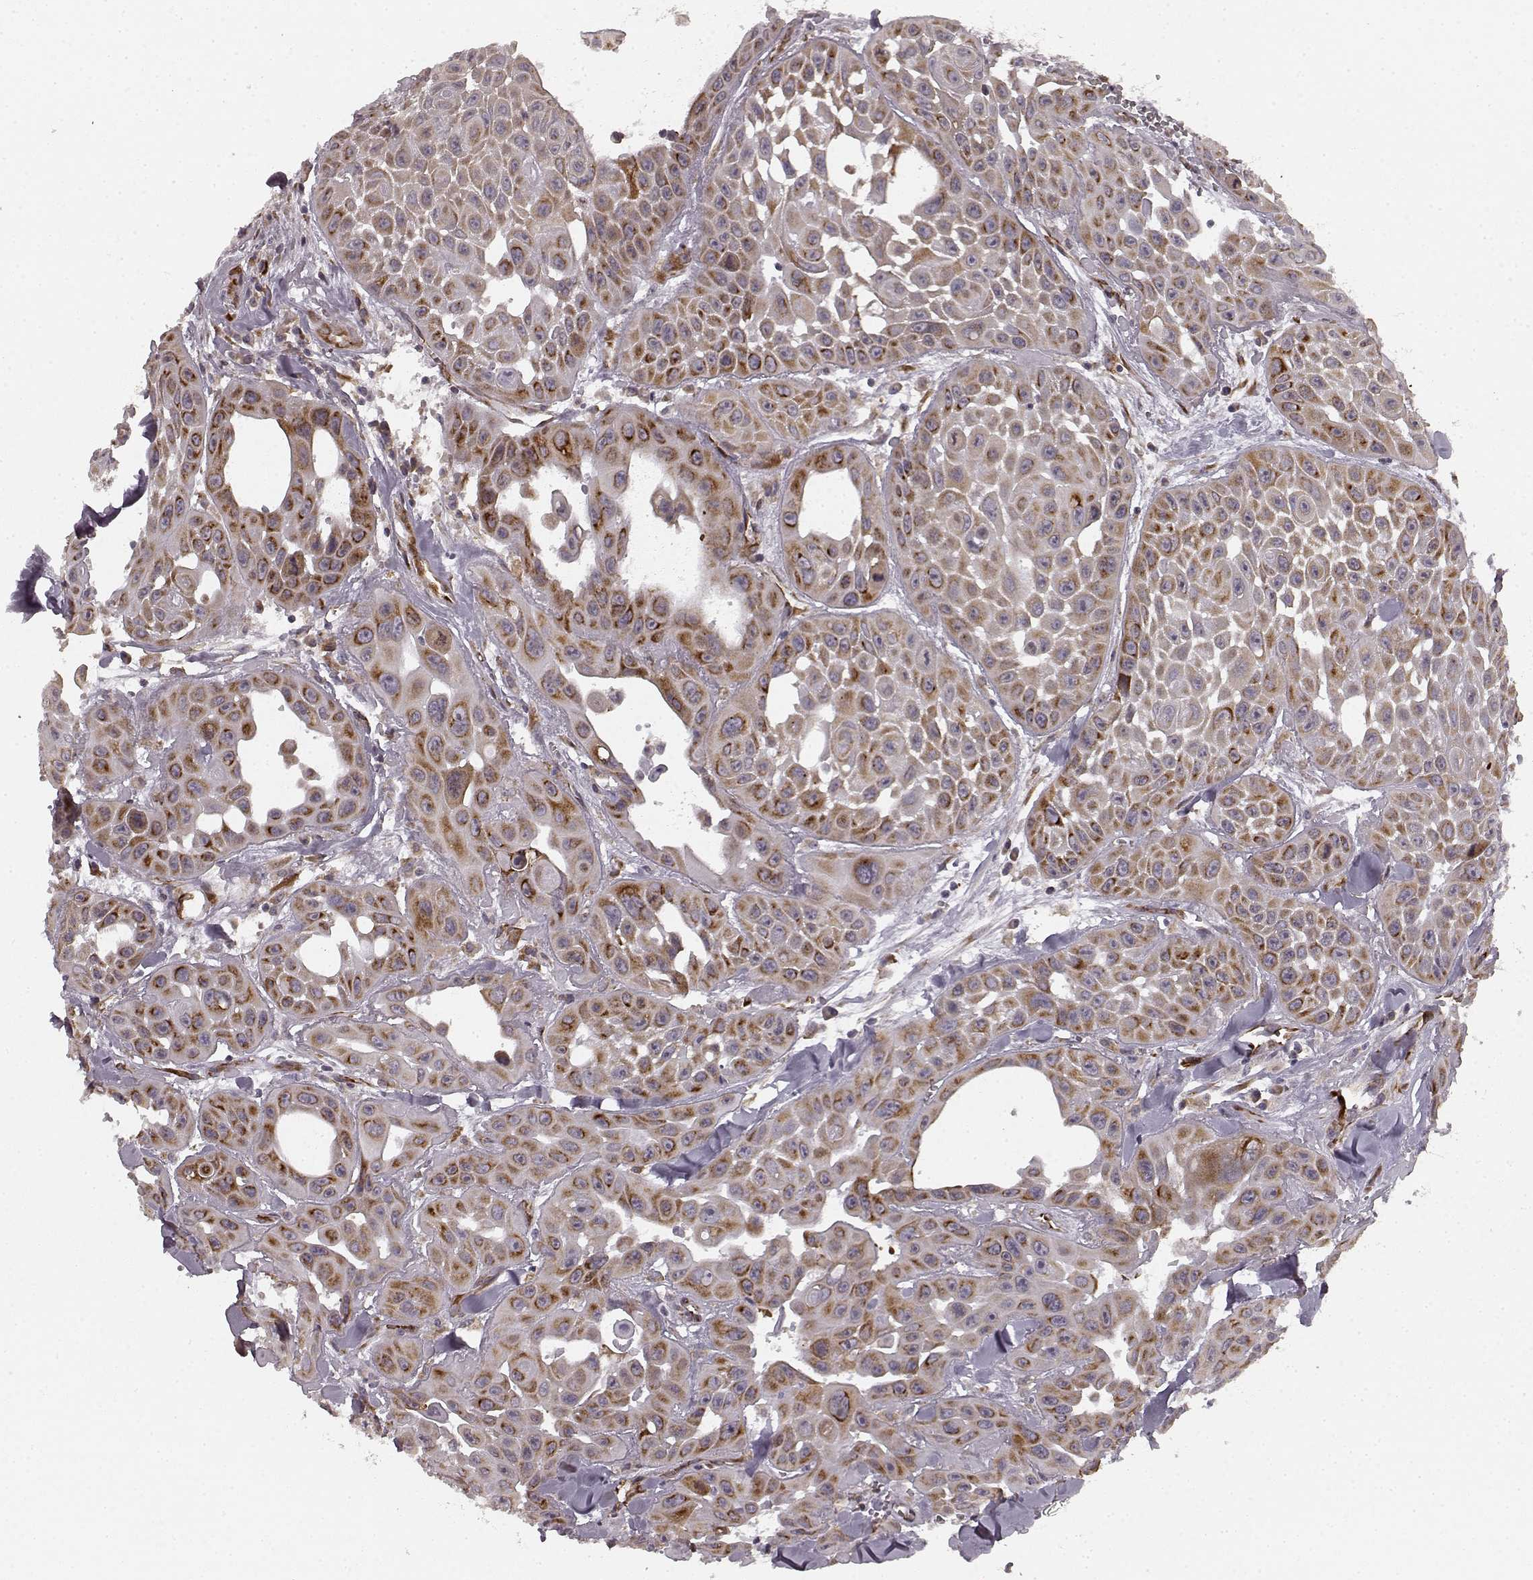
{"staining": {"intensity": "strong", "quantity": "25%-75%", "location": "cytoplasmic/membranous"}, "tissue": "head and neck cancer", "cell_type": "Tumor cells", "image_type": "cancer", "snomed": [{"axis": "morphology", "description": "Adenocarcinoma, NOS"}, {"axis": "topography", "description": "Head-Neck"}], "caption": "Human adenocarcinoma (head and neck) stained with a protein marker reveals strong staining in tumor cells.", "gene": "TMEM14A", "patient": {"sex": "male", "age": 73}}